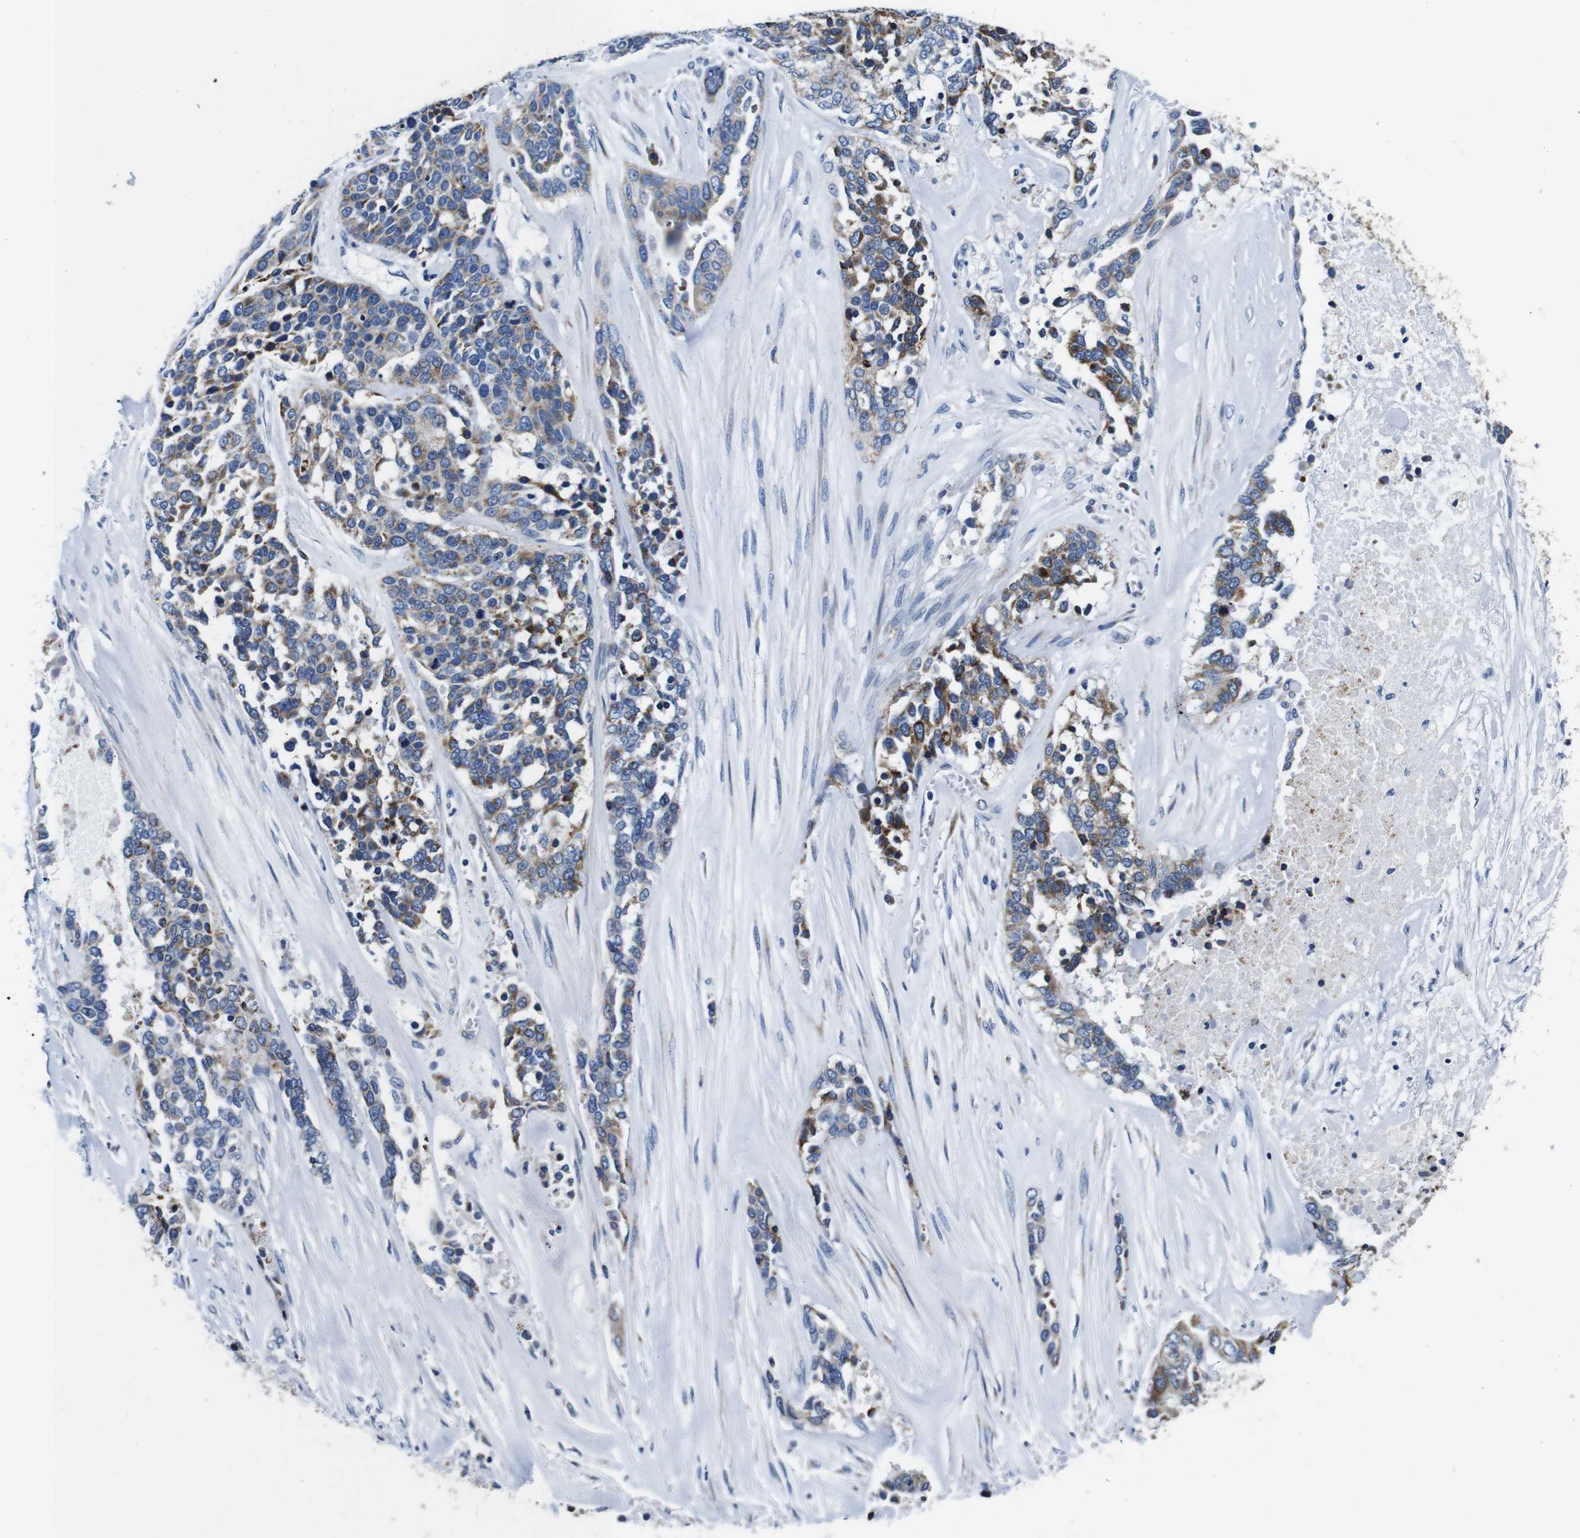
{"staining": {"intensity": "moderate", "quantity": "25%-75%", "location": "cytoplasmic/membranous"}, "tissue": "ovarian cancer", "cell_type": "Tumor cells", "image_type": "cancer", "snomed": [{"axis": "morphology", "description": "Cystadenocarcinoma, serous, NOS"}, {"axis": "topography", "description": "Ovary"}], "caption": "Approximately 25%-75% of tumor cells in ovarian cancer (serous cystadenocarcinoma) demonstrate moderate cytoplasmic/membranous protein expression as visualized by brown immunohistochemical staining.", "gene": "SNX19", "patient": {"sex": "female", "age": 44}}